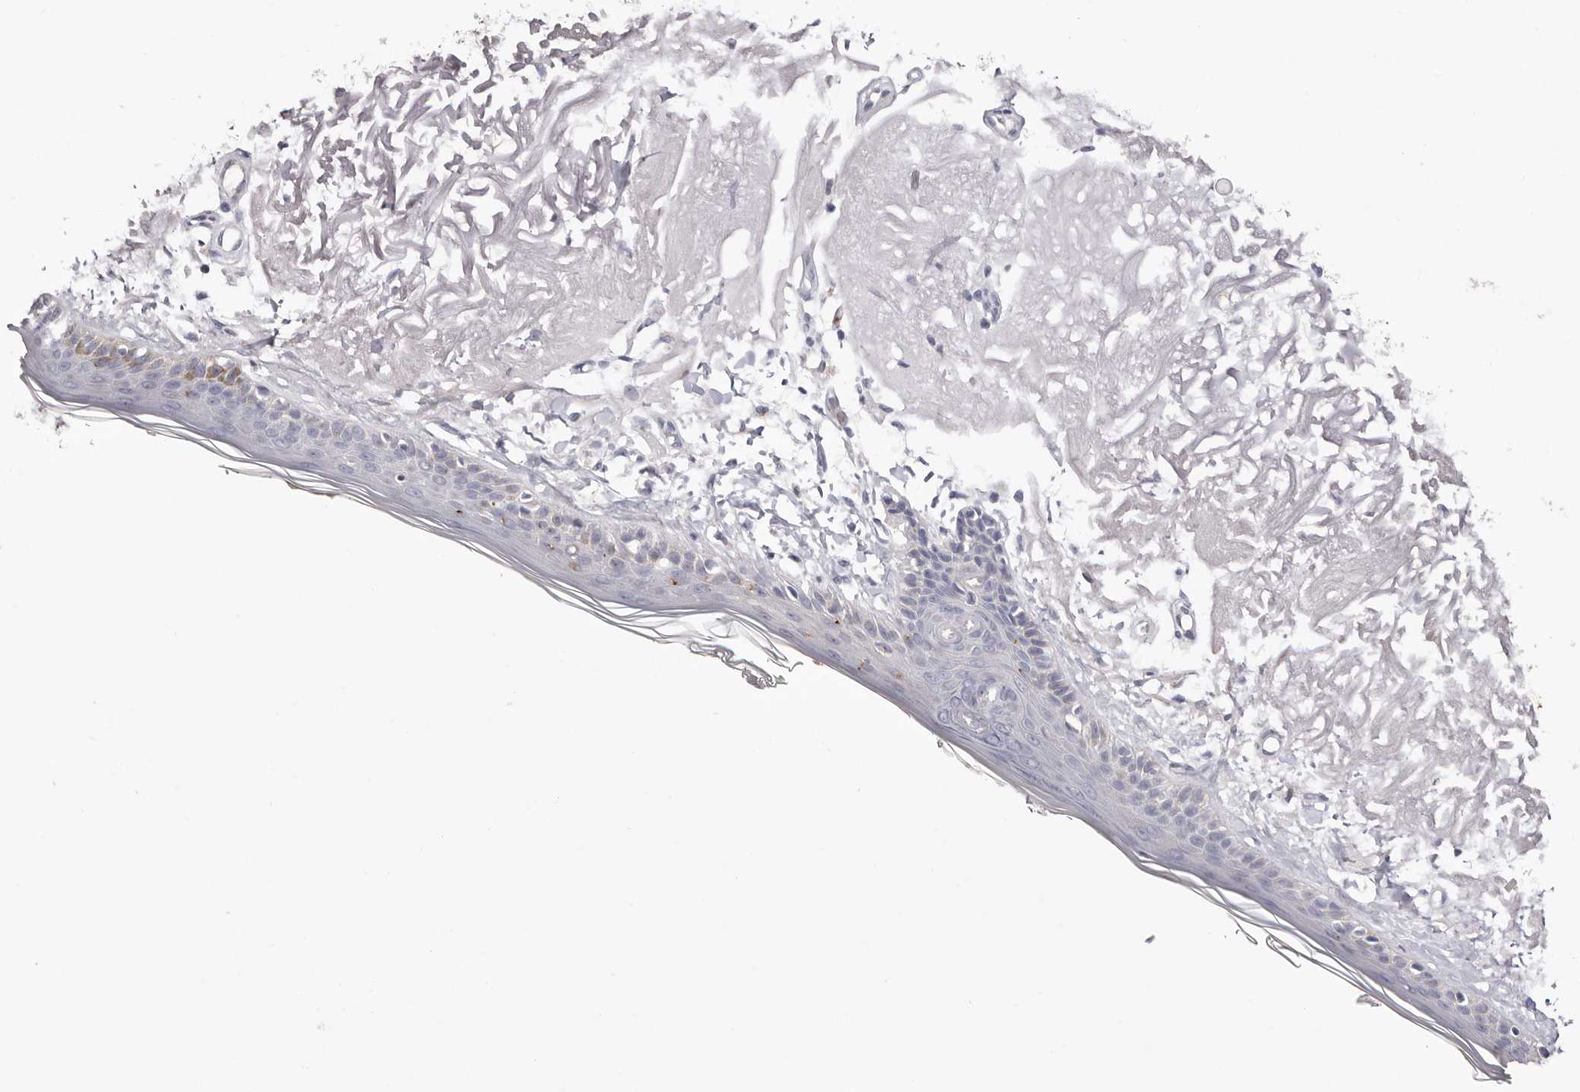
{"staining": {"intensity": "negative", "quantity": "none", "location": "none"}, "tissue": "skin", "cell_type": "Fibroblasts", "image_type": "normal", "snomed": [{"axis": "morphology", "description": "Normal tissue, NOS"}, {"axis": "topography", "description": "Skin"}, {"axis": "topography", "description": "Skeletal muscle"}], "caption": "Fibroblasts are negative for protein expression in unremarkable human skin.", "gene": "LMLN", "patient": {"sex": "male", "age": 83}}